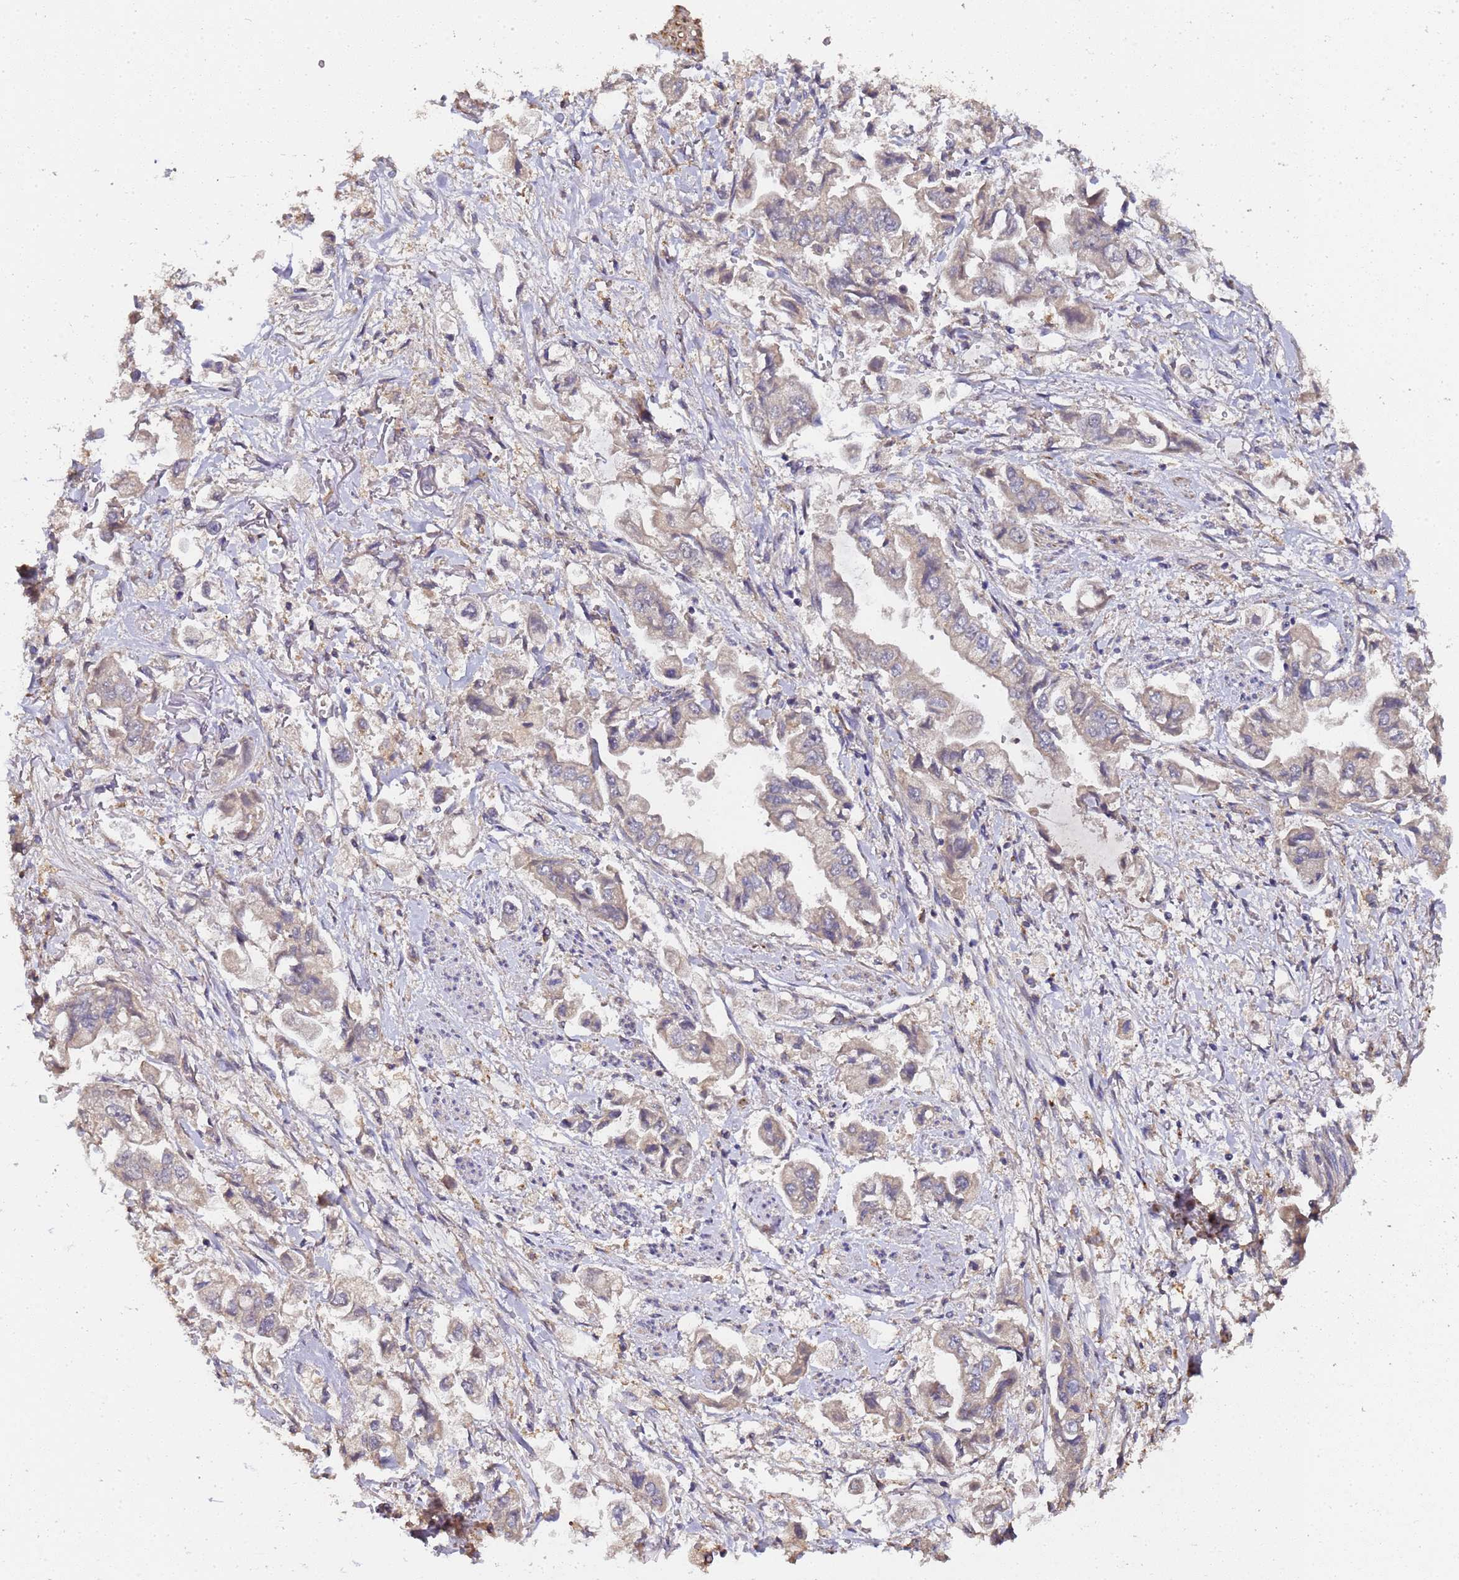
{"staining": {"intensity": "weak", "quantity": "<25%", "location": "cytoplasmic/membranous"}, "tissue": "stomach cancer", "cell_type": "Tumor cells", "image_type": "cancer", "snomed": [{"axis": "morphology", "description": "Adenocarcinoma, NOS"}, {"axis": "topography", "description": "Stomach"}], "caption": "Immunohistochemistry (IHC) histopathology image of human stomach cancer (adenocarcinoma) stained for a protein (brown), which reveals no positivity in tumor cells. (Brightfield microscopy of DAB immunohistochemistry (IHC) at high magnification).", "gene": "LGI4", "patient": {"sex": "male", "age": 62}}